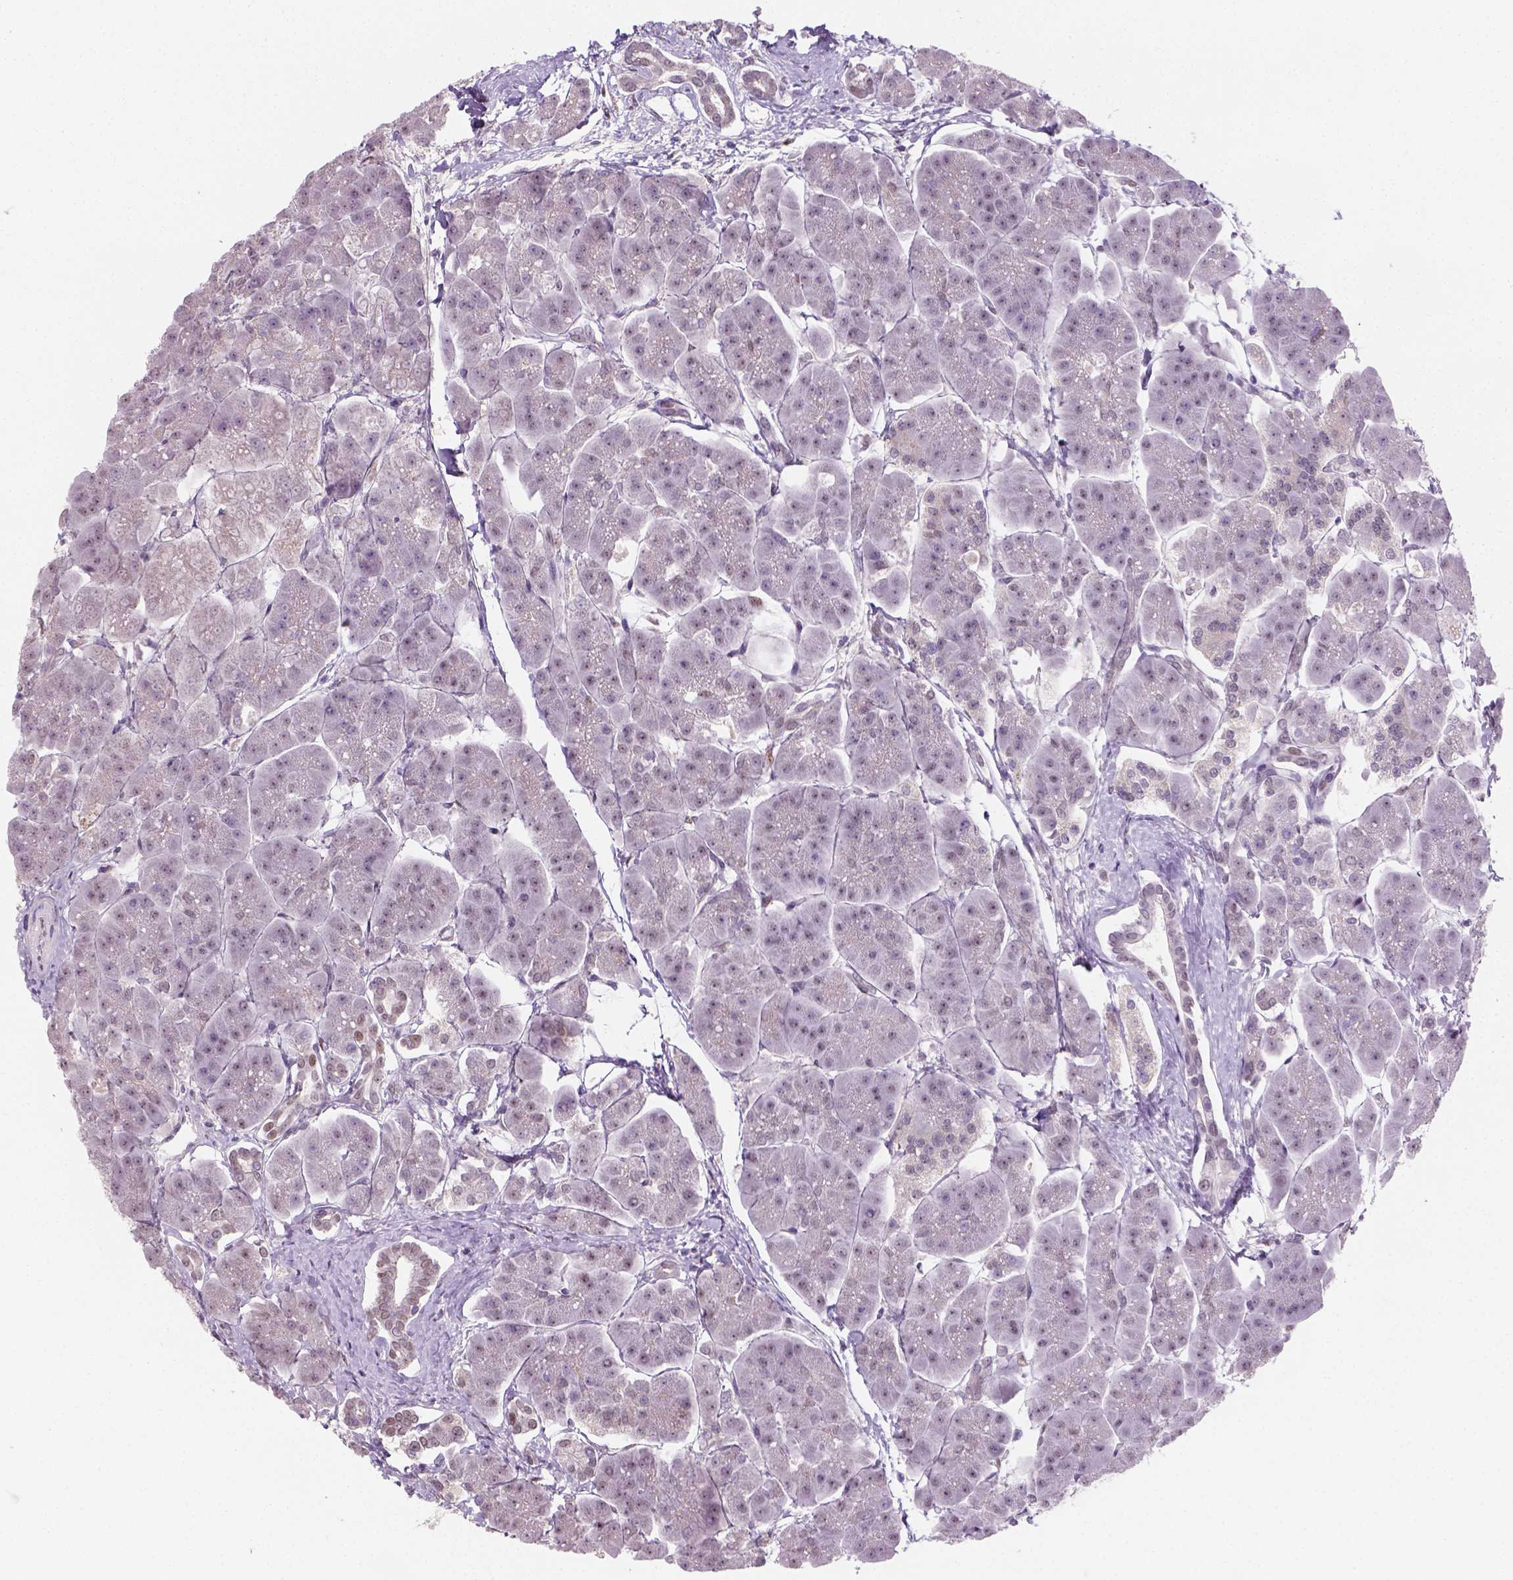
{"staining": {"intensity": "moderate", "quantity": "<25%", "location": "nuclear"}, "tissue": "pancreas", "cell_type": "Exocrine glandular cells", "image_type": "normal", "snomed": [{"axis": "morphology", "description": "Normal tissue, NOS"}, {"axis": "topography", "description": "Adipose tissue"}, {"axis": "topography", "description": "Pancreas"}, {"axis": "topography", "description": "Peripheral nerve tissue"}], "caption": "A micrograph showing moderate nuclear staining in approximately <25% of exocrine glandular cells in benign pancreas, as visualized by brown immunohistochemical staining.", "gene": "C1orf112", "patient": {"sex": "female", "age": 58}}